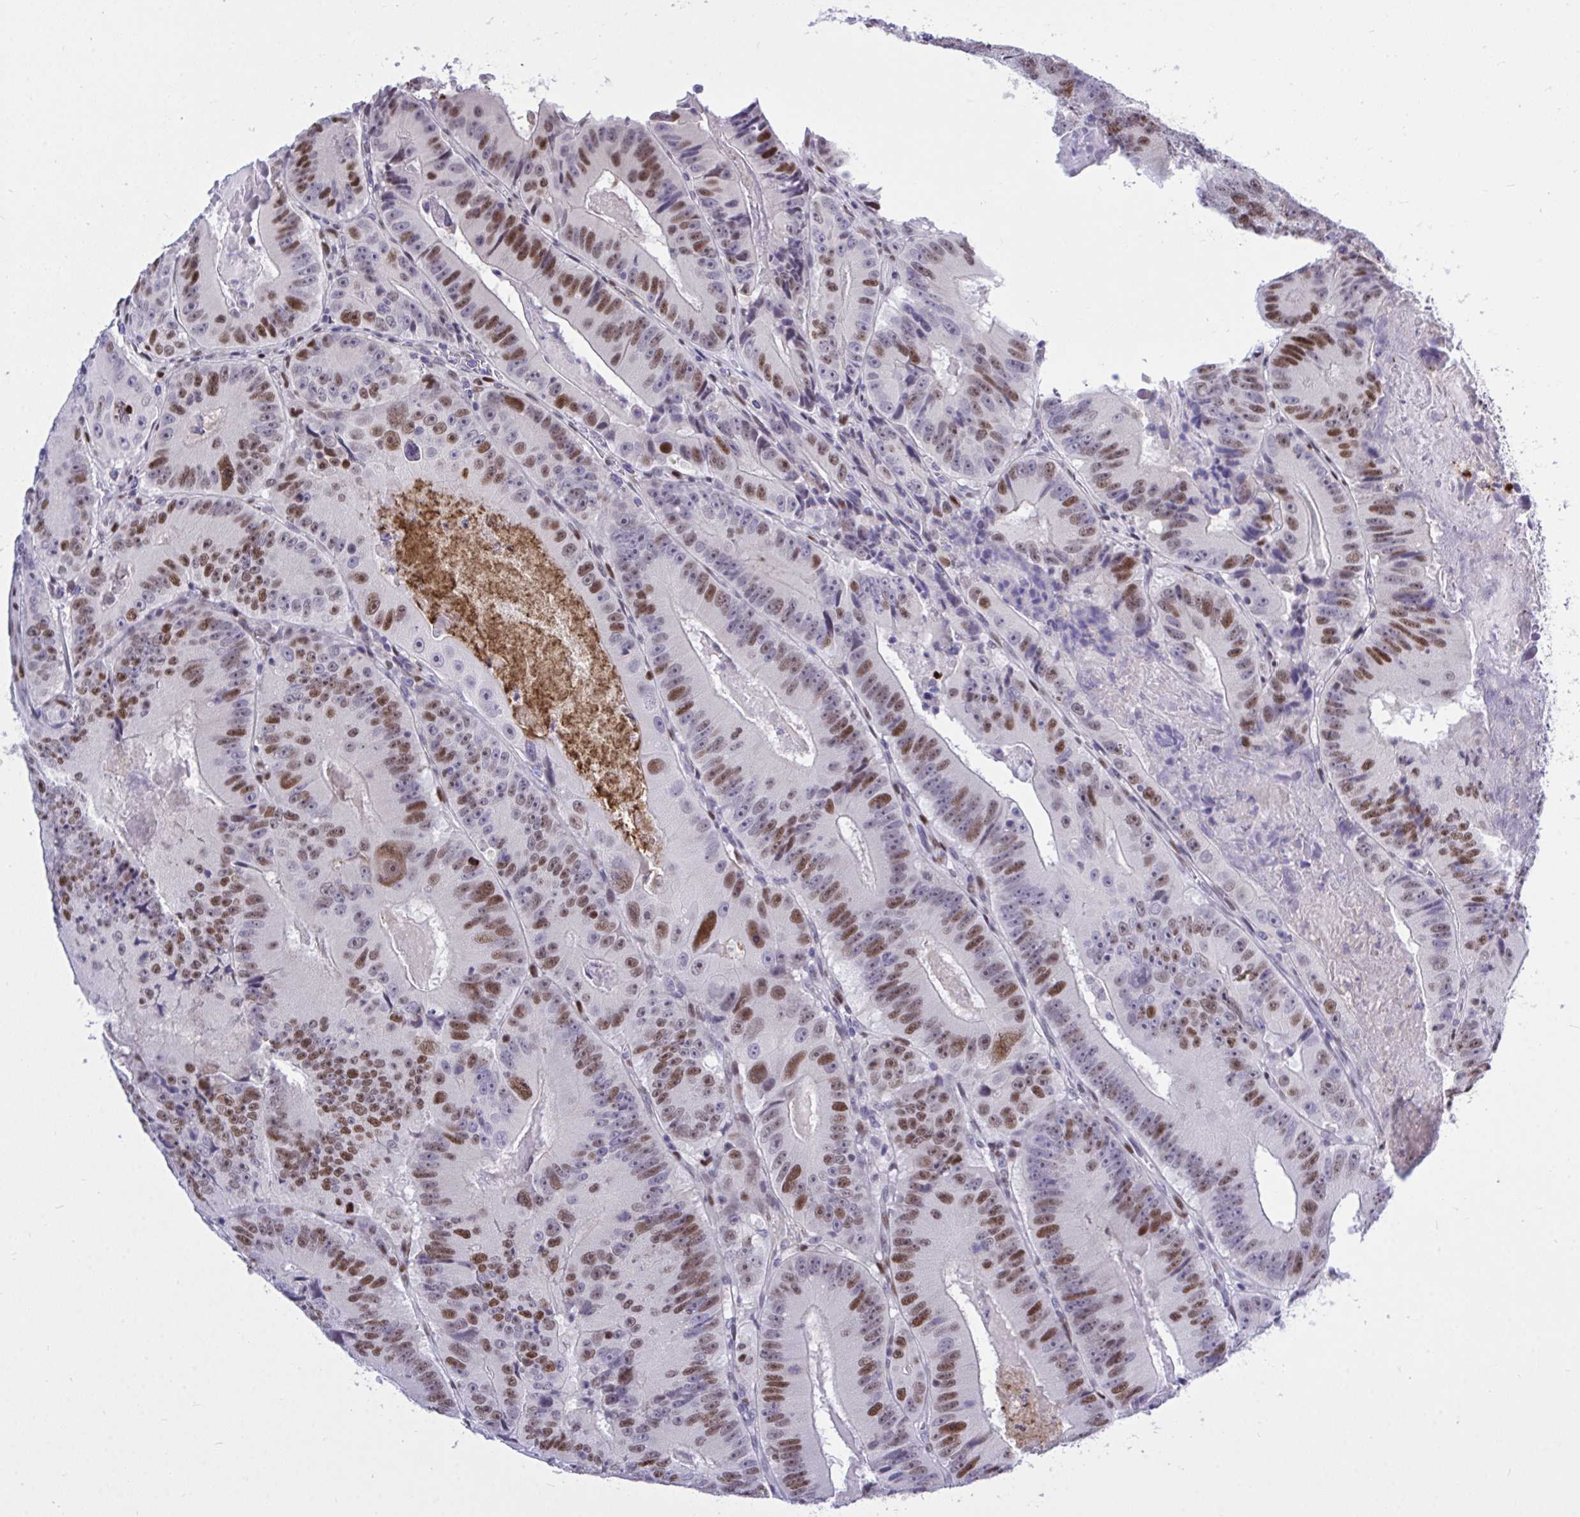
{"staining": {"intensity": "moderate", "quantity": "25%-75%", "location": "nuclear"}, "tissue": "colorectal cancer", "cell_type": "Tumor cells", "image_type": "cancer", "snomed": [{"axis": "morphology", "description": "Adenocarcinoma, NOS"}, {"axis": "topography", "description": "Colon"}], "caption": "This photomicrograph demonstrates immunohistochemistry staining of human colorectal adenocarcinoma, with medium moderate nuclear positivity in approximately 25%-75% of tumor cells.", "gene": "C1QL2", "patient": {"sex": "female", "age": 86}}